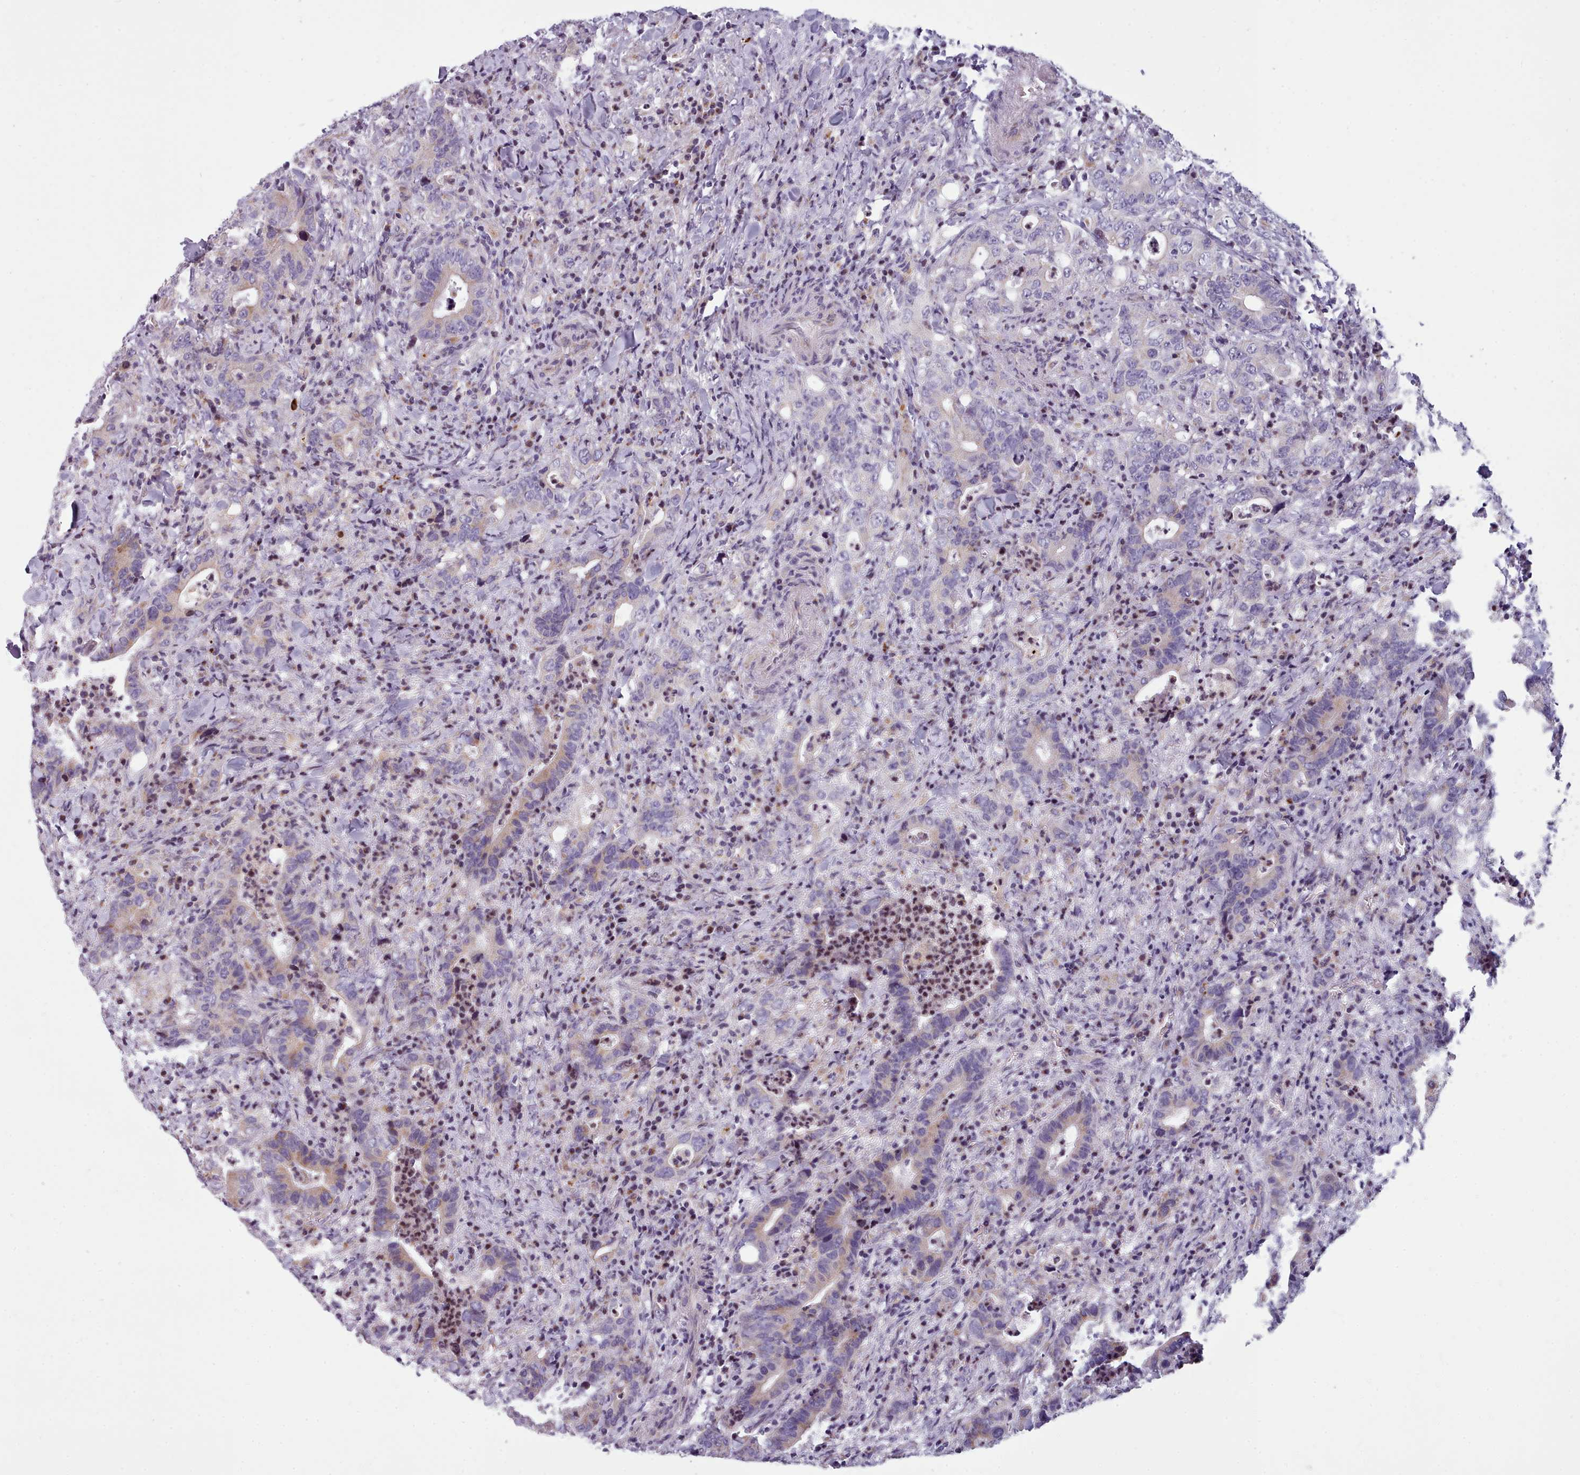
{"staining": {"intensity": "weak", "quantity": "<25%", "location": "cytoplasmic/membranous"}, "tissue": "colorectal cancer", "cell_type": "Tumor cells", "image_type": "cancer", "snomed": [{"axis": "morphology", "description": "Adenocarcinoma, NOS"}, {"axis": "topography", "description": "Colon"}], "caption": "Human adenocarcinoma (colorectal) stained for a protein using immunohistochemistry (IHC) demonstrates no staining in tumor cells.", "gene": "SLC52A3", "patient": {"sex": "female", "age": 75}}